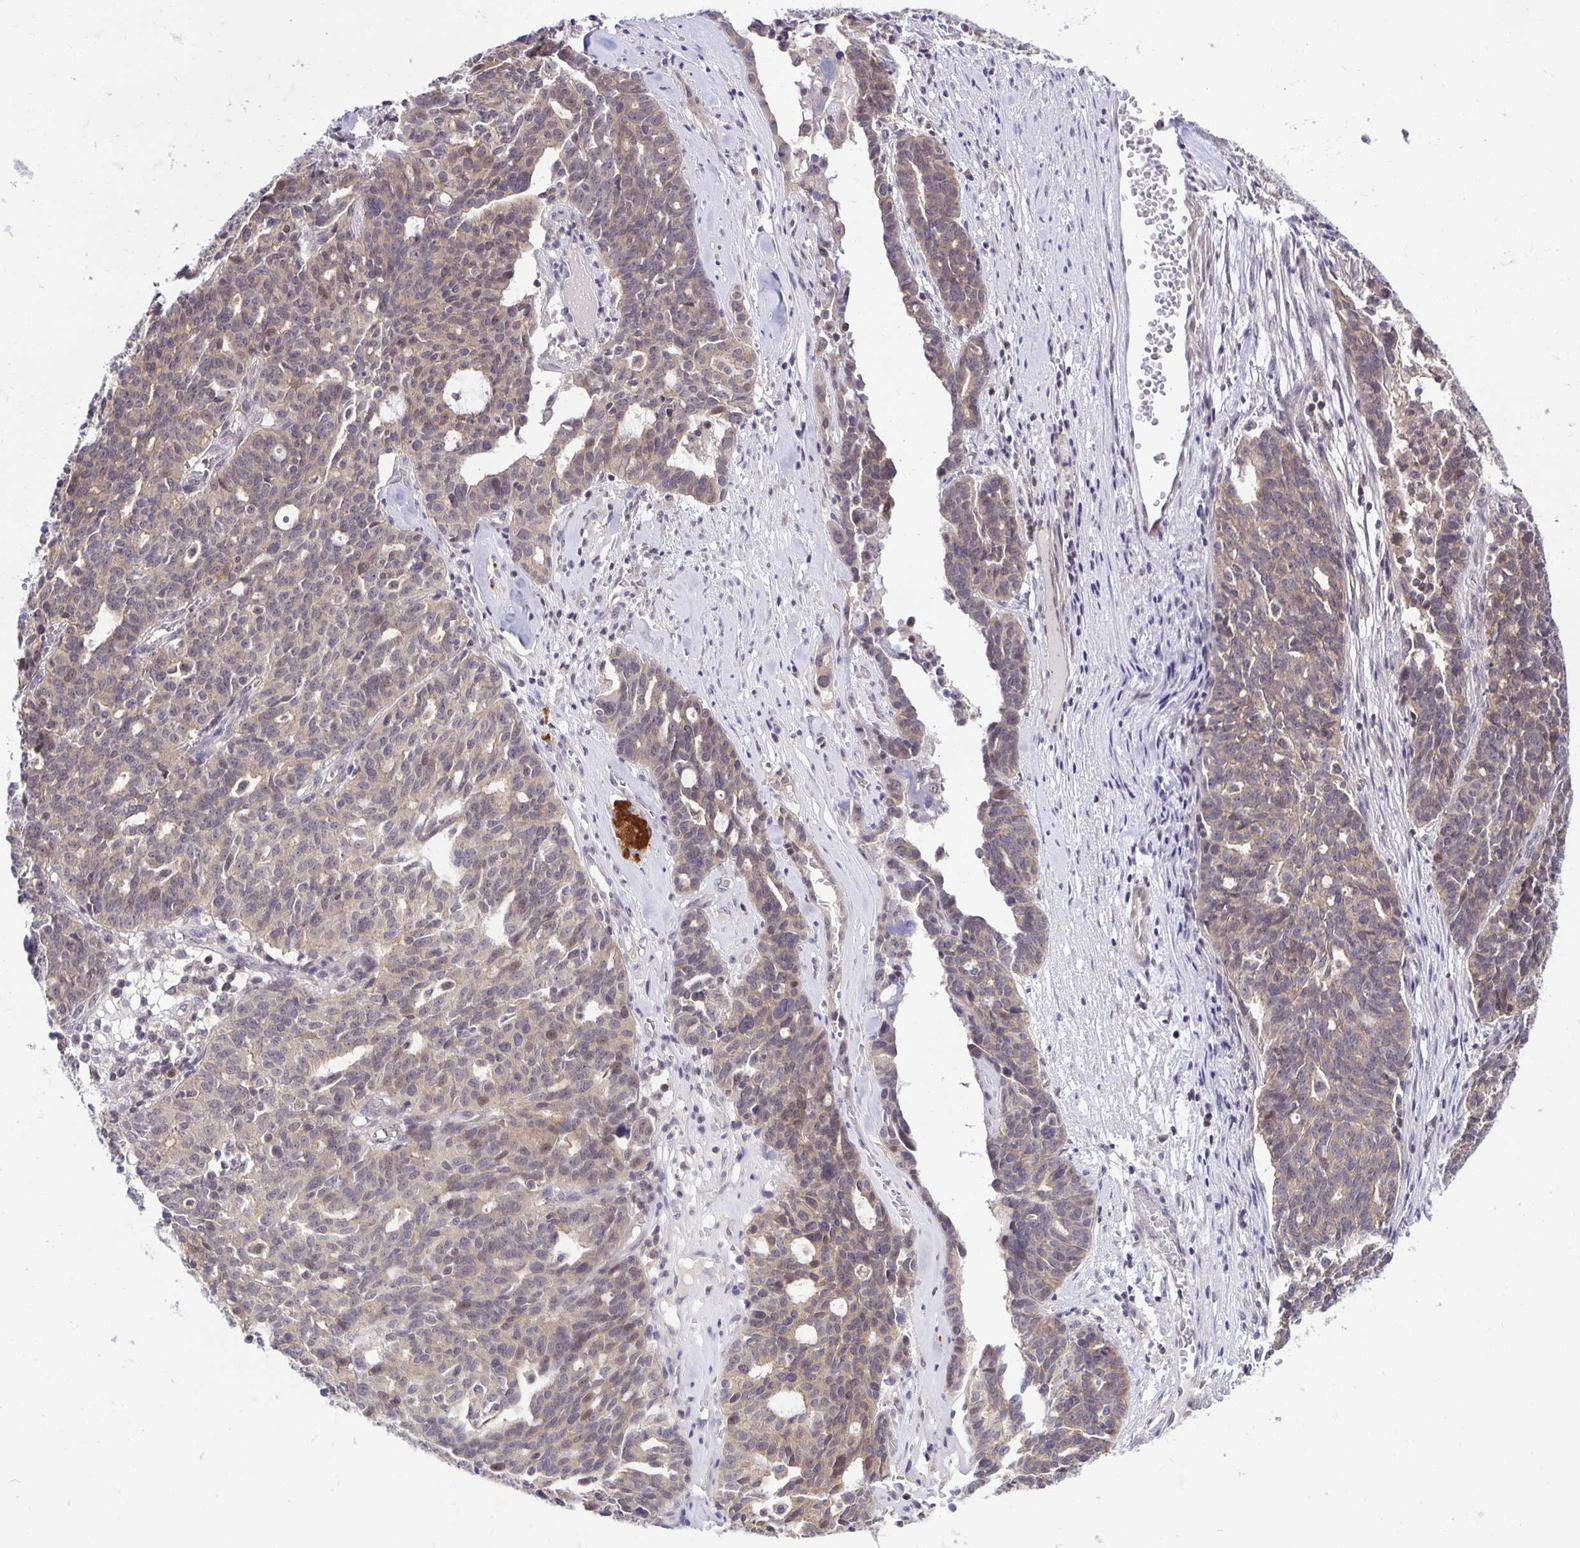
{"staining": {"intensity": "weak", "quantity": "25%-75%", "location": "cytoplasmic/membranous"}, "tissue": "ovarian cancer", "cell_type": "Tumor cells", "image_type": "cancer", "snomed": [{"axis": "morphology", "description": "Cystadenocarcinoma, serous, NOS"}, {"axis": "topography", "description": "Ovary"}], "caption": "A histopathology image of human ovarian cancer stained for a protein reveals weak cytoplasmic/membranous brown staining in tumor cells.", "gene": "MIEN1", "patient": {"sex": "female", "age": 59}}